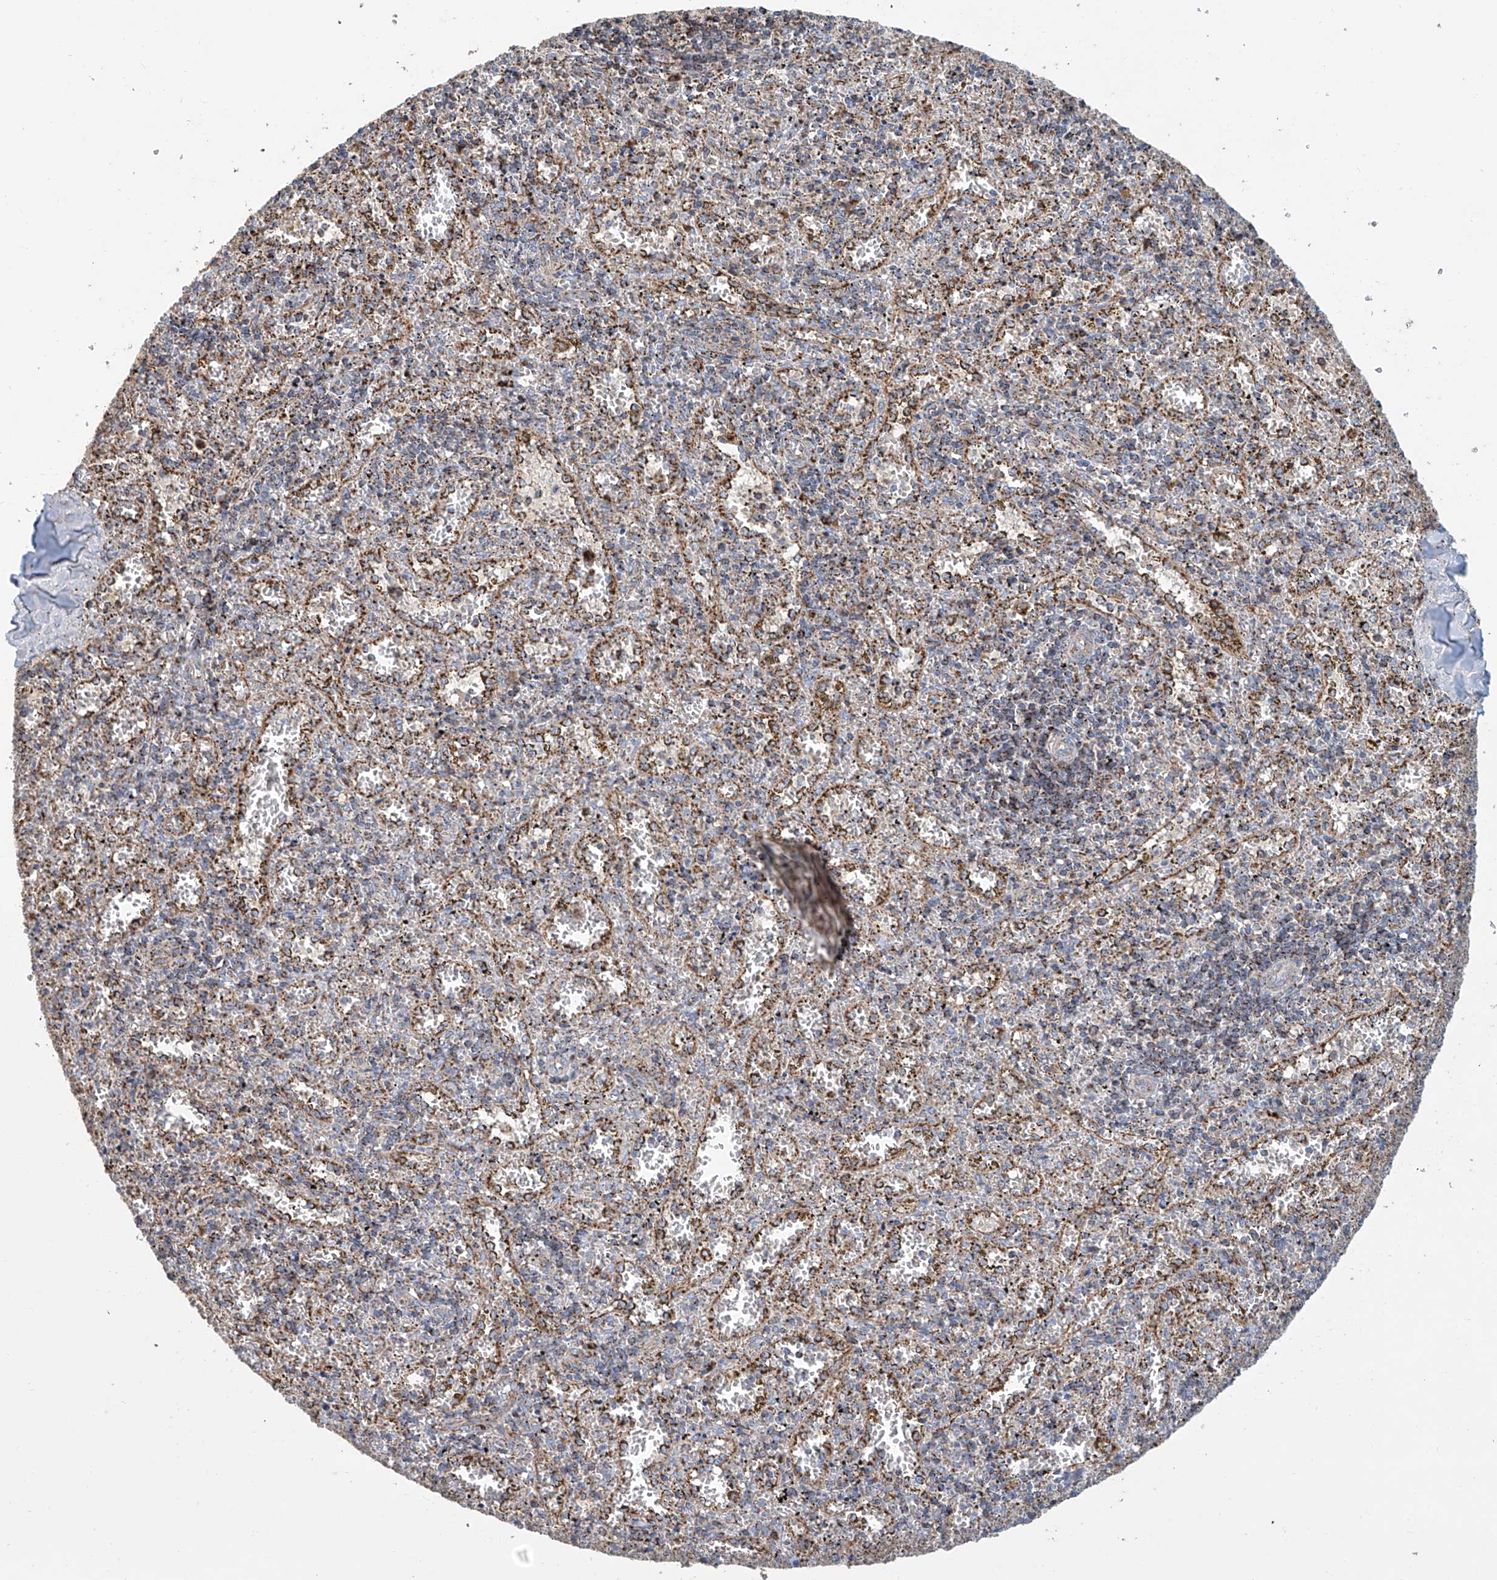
{"staining": {"intensity": "moderate", "quantity": "<25%", "location": "cytoplasmic/membranous"}, "tissue": "spleen", "cell_type": "Cells in red pulp", "image_type": "normal", "snomed": [{"axis": "morphology", "description": "Normal tissue, NOS"}, {"axis": "topography", "description": "Spleen"}], "caption": "A high-resolution micrograph shows immunohistochemistry (IHC) staining of unremarkable spleen, which demonstrates moderate cytoplasmic/membranous staining in about <25% of cells in red pulp. (DAB (3,3'-diaminobenzidine) IHC with brightfield microscopy, high magnification).", "gene": "MCL1", "patient": {"sex": "male", "age": 11}}